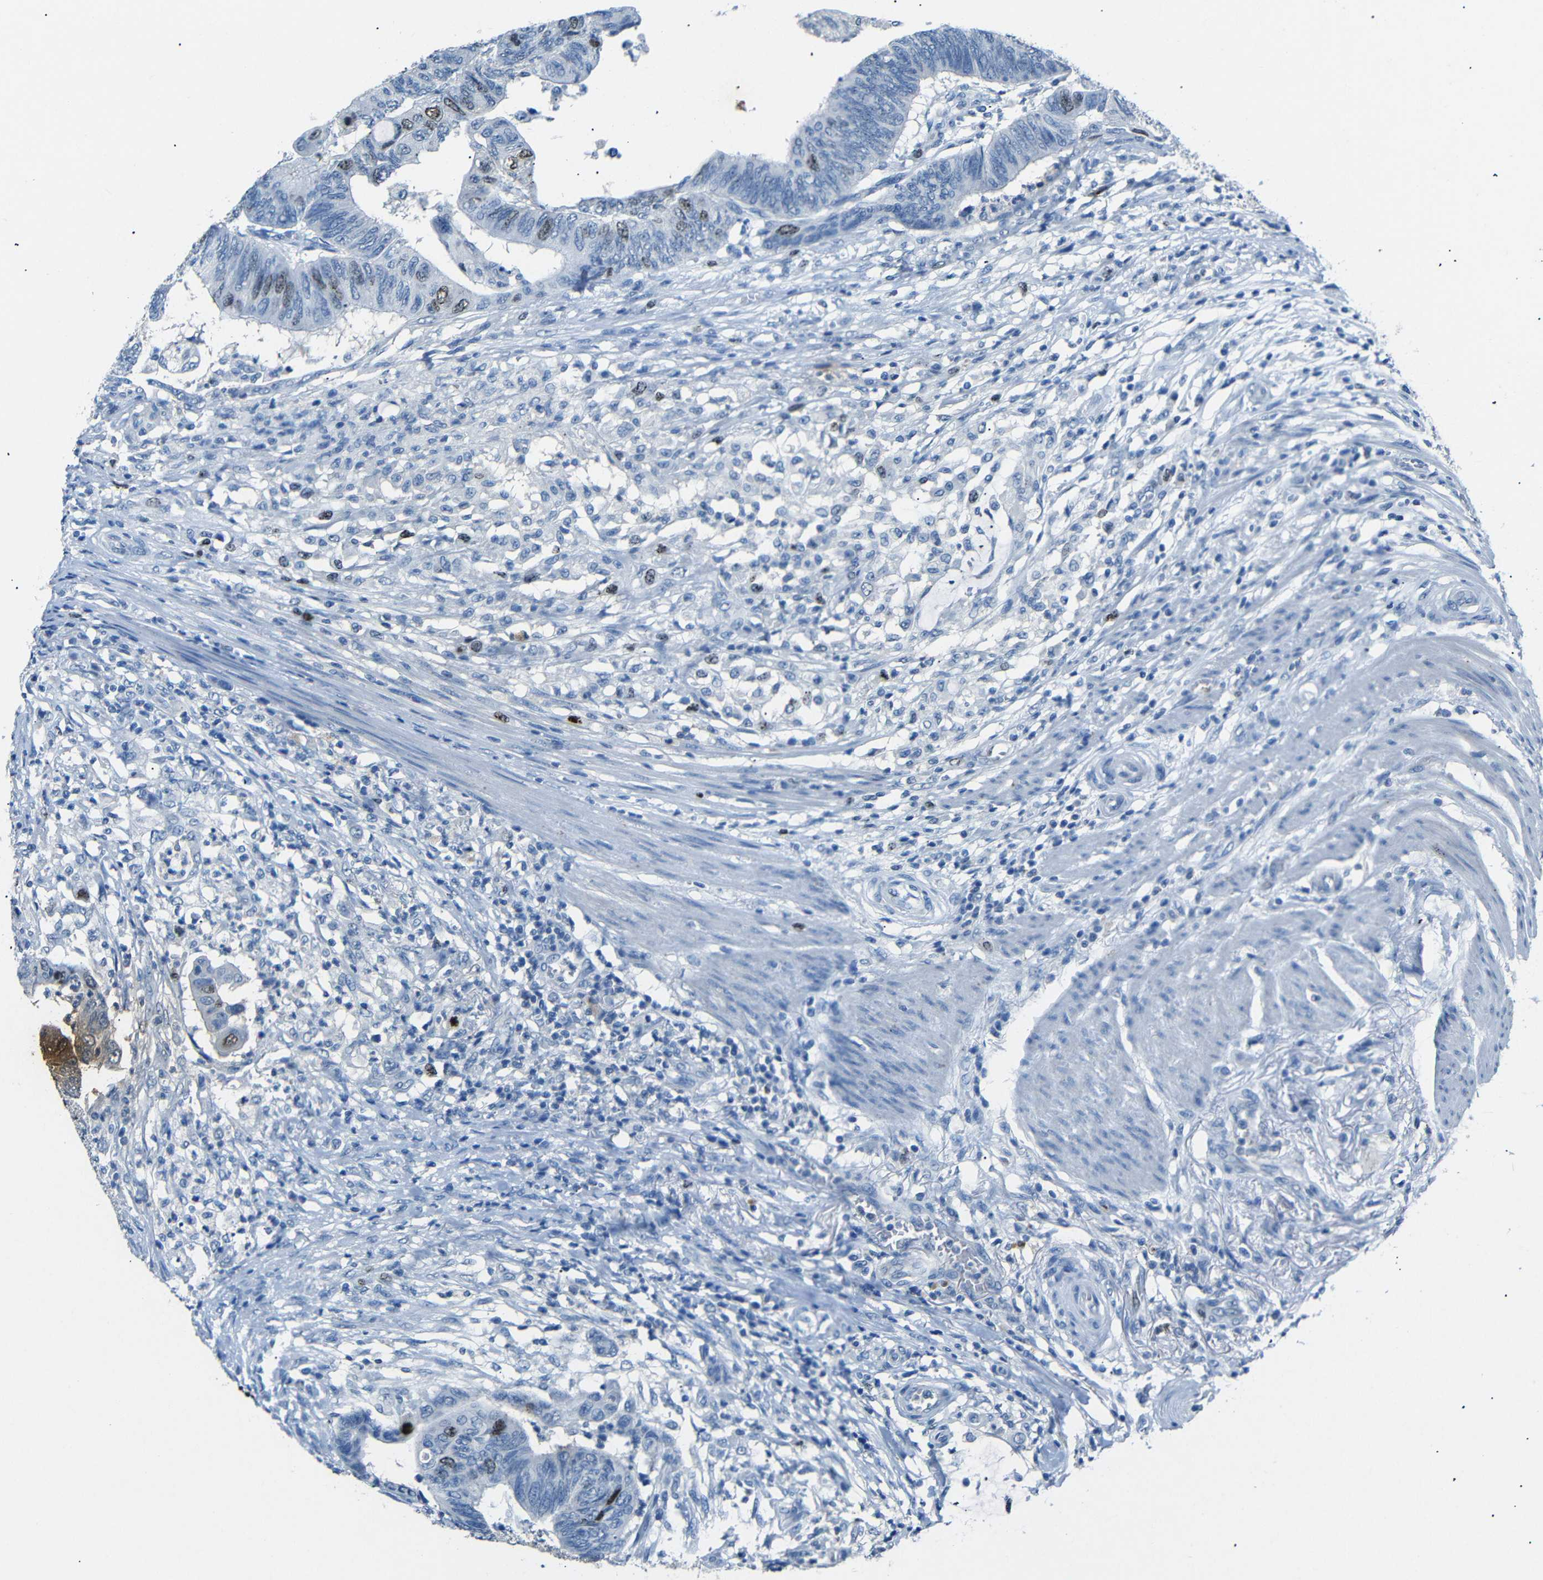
{"staining": {"intensity": "moderate", "quantity": "<25%", "location": "nuclear"}, "tissue": "colorectal cancer", "cell_type": "Tumor cells", "image_type": "cancer", "snomed": [{"axis": "morphology", "description": "Normal tissue, NOS"}, {"axis": "morphology", "description": "Adenocarcinoma, NOS"}, {"axis": "topography", "description": "Rectum"}, {"axis": "topography", "description": "Peripheral nerve tissue"}], "caption": "Immunohistochemistry image of neoplastic tissue: colorectal adenocarcinoma stained using immunohistochemistry (IHC) reveals low levels of moderate protein expression localized specifically in the nuclear of tumor cells, appearing as a nuclear brown color.", "gene": "INCENP", "patient": {"sex": "male", "age": 92}}